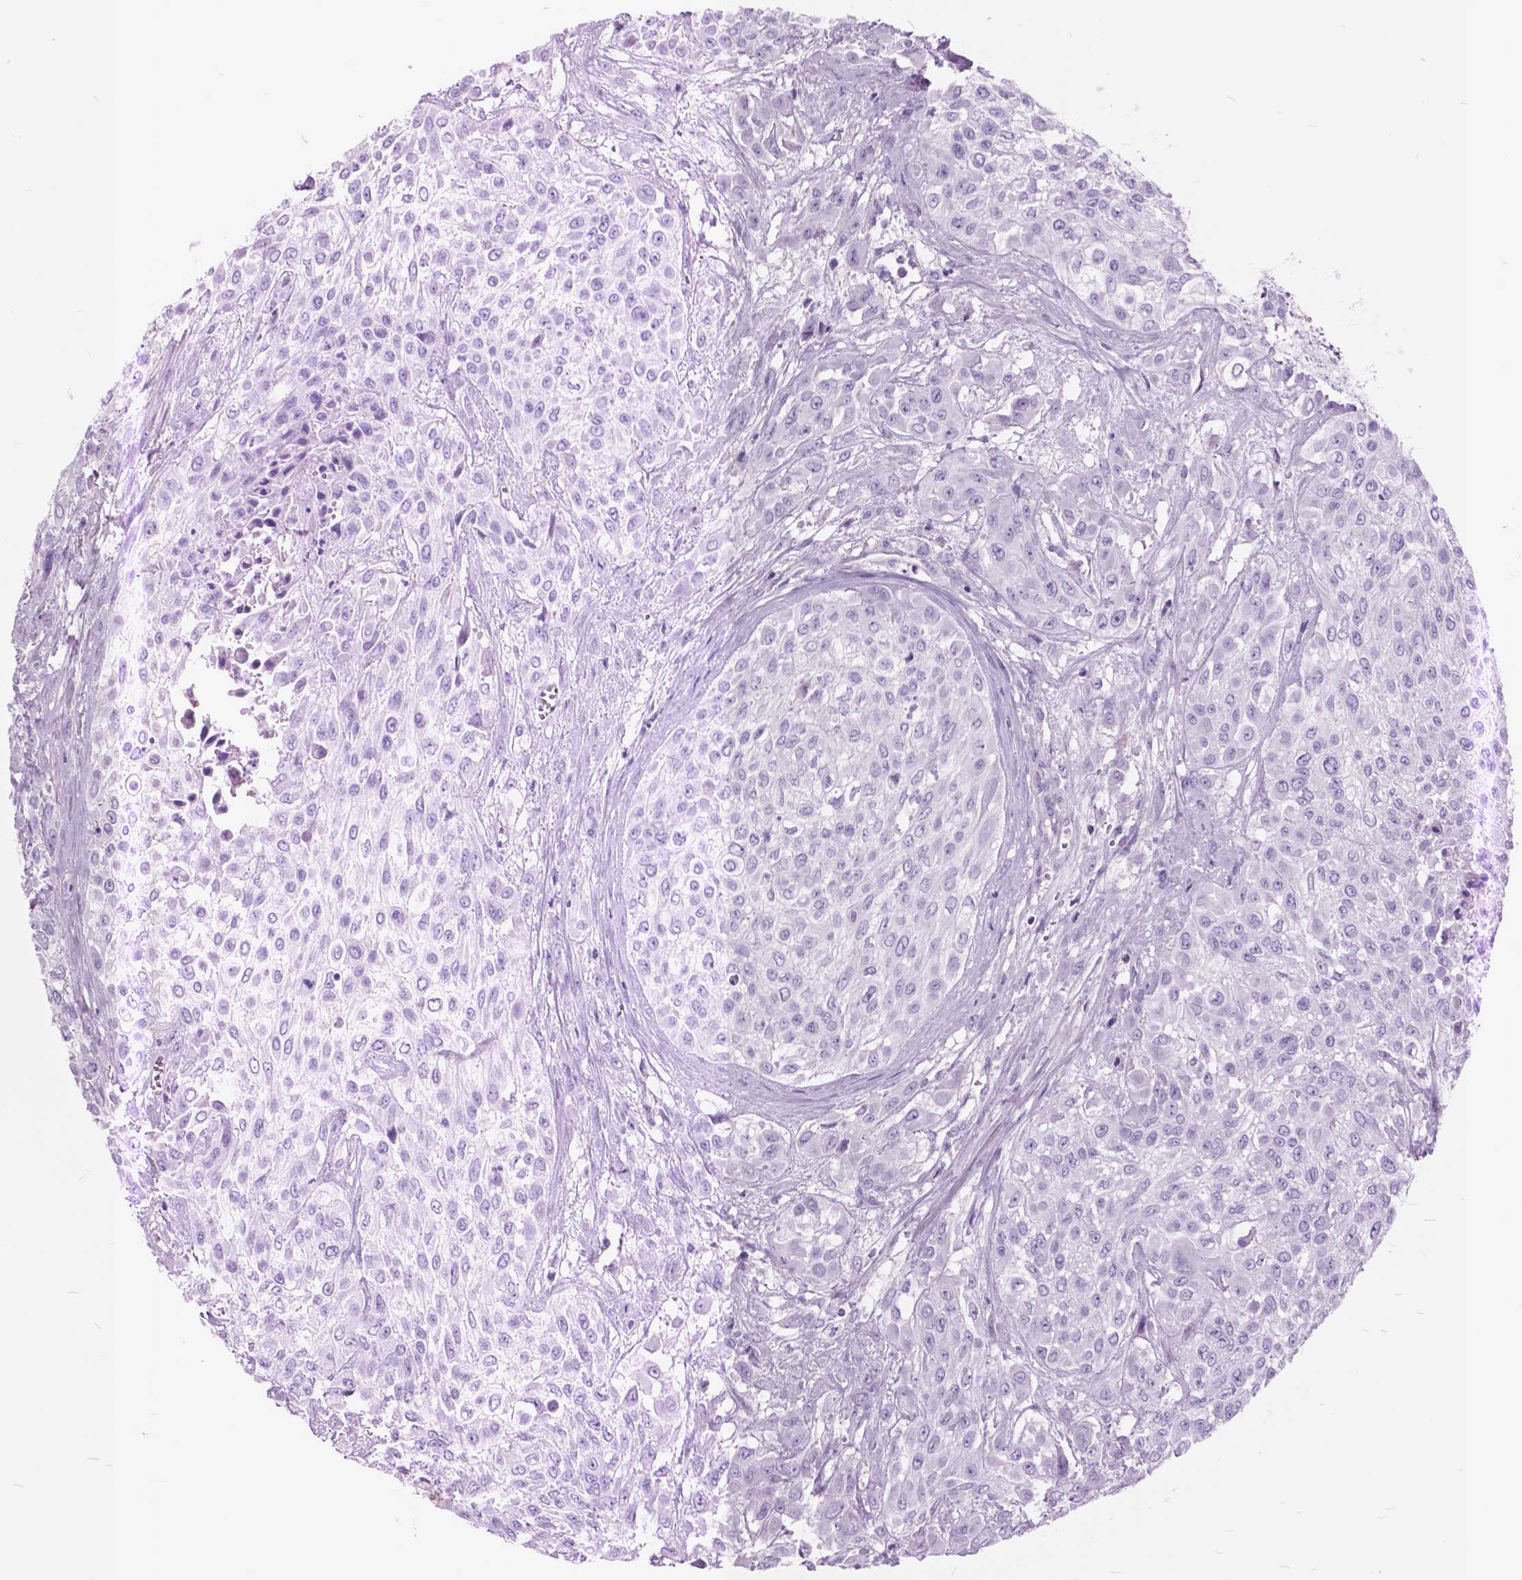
{"staining": {"intensity": "negative", "quantity": "none", "location": "none"}, "tissue": "urothelial cancer", "cell_type": "Tumor cells", "image_type": "cancer", "snomed": [{"axis": "morphology", "description": "Urothelial carcinoma, High grade"}, {"axis": "topography", "description": "Urinary bladder"}], "caption": "An image of human urothelial cancer is negative for staining in tumor cells. (DAB immunohistochemistry, high magnification).", "gene": "GDF9", "patient": {"sex": "male", "age": 57}}